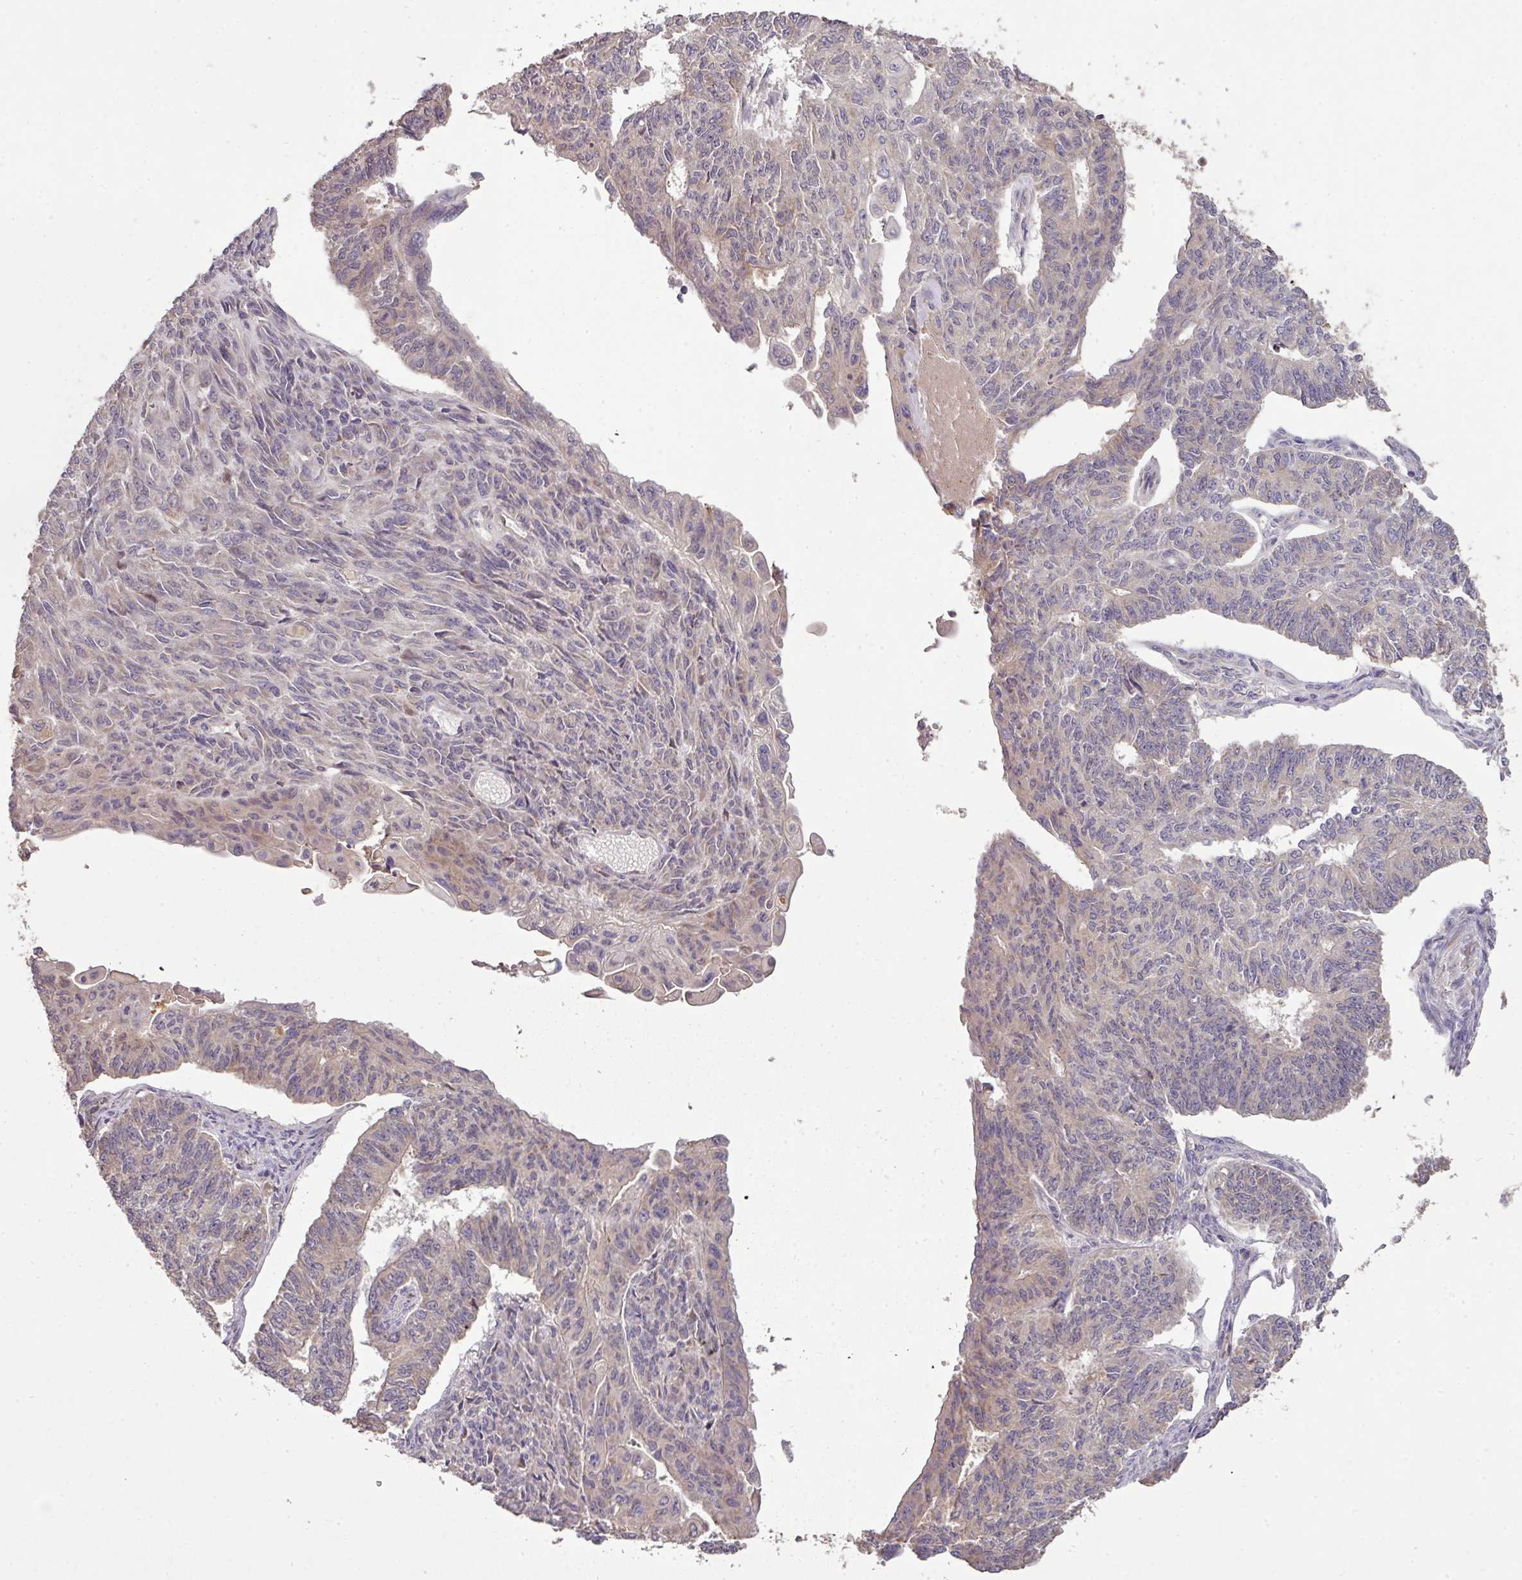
{"staining": {"intensity": "weak", "quantity": "<25%", "location": "cytoplasmic/membranous"}, "tissue": "endometrial cancer", "cell_type": "Tumor cells", "image_type": "cancer", "snomed": [{"axis": "morphology", "description": "Adenocarcinoma, NOS"}, {"axis": "topography", "description": "Endometrium"}], "caption": "Human adenocarcinoma (endometrial) stained for a protein using immunohistochemistry exhibits no positivity in tumor cells.", "gene": "SPCS3", "patient": {"sex": "female", "age": 32}}